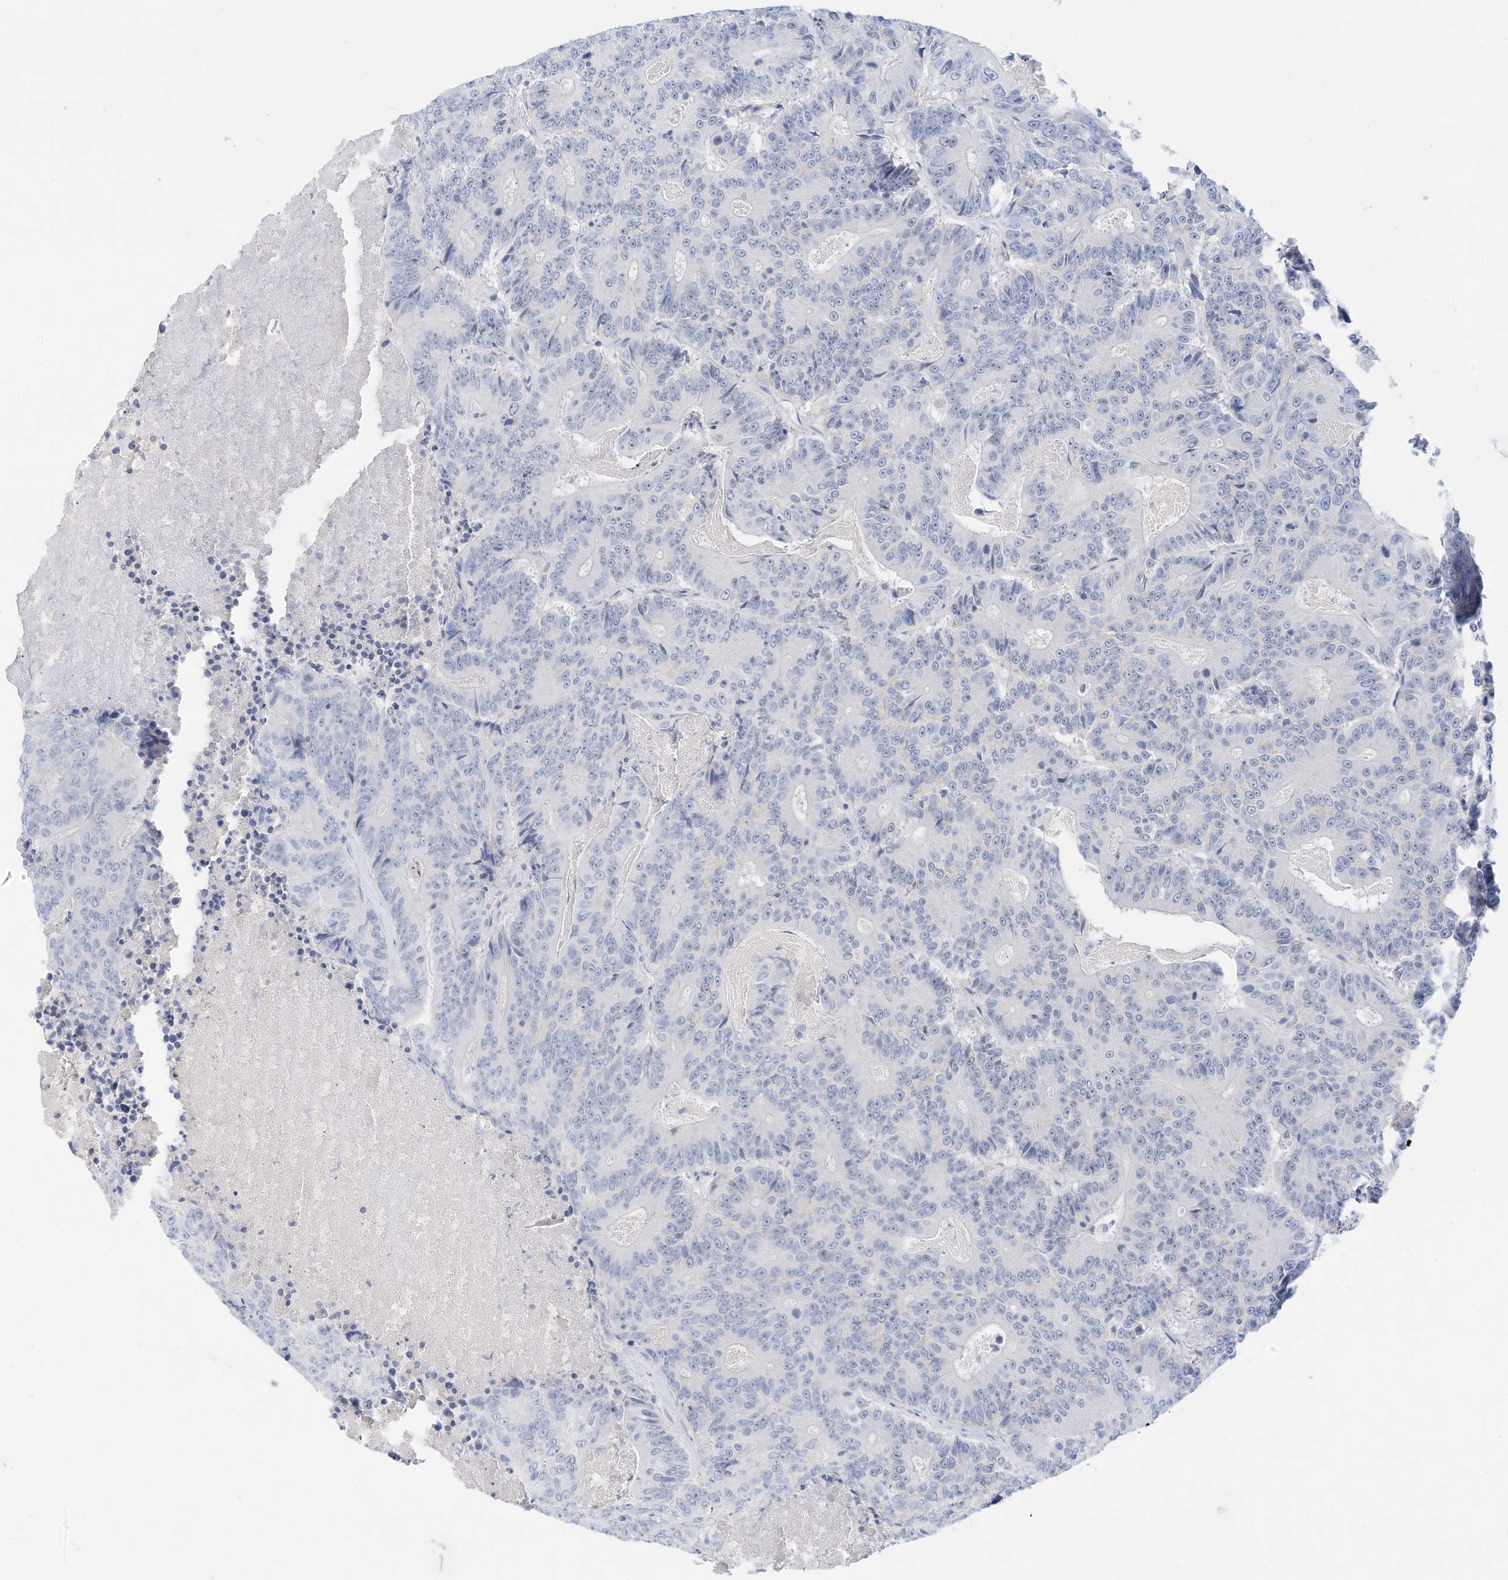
{"staining": {"intensity": "negative", "quantity": "none", "location": "none"}, "tissue": "colorectal cancer", "cell_type": "Tumor cells", "image_type": "cancer", "snomed": [{"axis": "morphology", "description": "Adenocarcinoma, NOS"}, {"axis": "topography", "description": "Colon"}], "caption": "An image of colorectal cancer stained for a protein demonstrates no brown staining in tumor cells. (Brightfield microscopy of DAB (3,3'-diaminobenzidine) immunohistochemistry at high magnification).", "gene": "SPOCD1", "patient": {"sex": "male", "age": 83}}